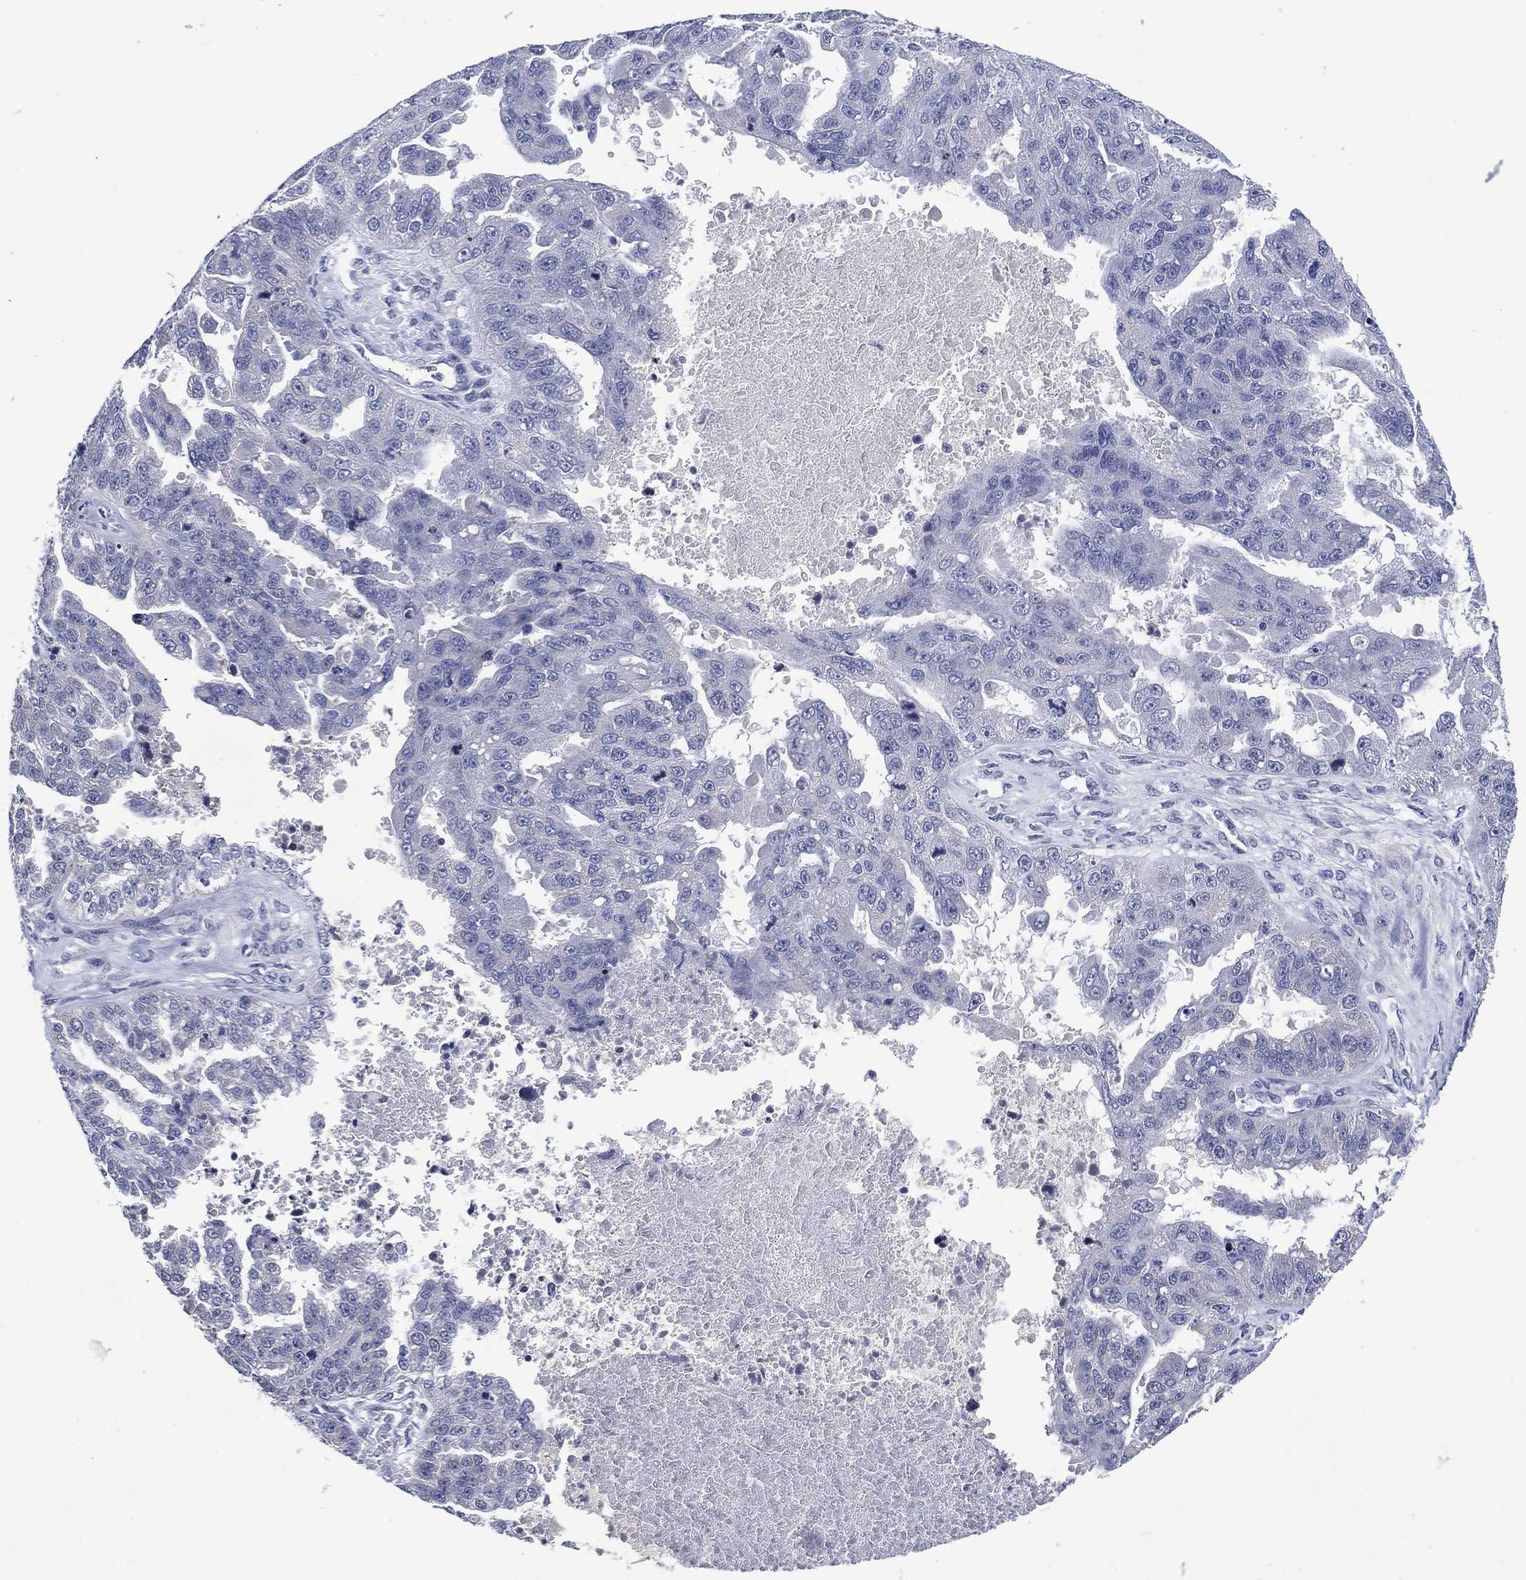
{"staining": {"intensity": "negative", "quantity": "none", "location": "none"}, "tissue": "ovarian cancer", "cell_type": "Tumor cells", "image_type": "cancer", "snomed": [{"axis": "morphology", "description": "Cystadenocarcinoma, serous, NOS"}, {"axis": "topography", "description": "Ovary"}], "caption": "The immunohistochemistry image has no significant positivity in tumor cells of ovarian cancer tissue.", "gene": "USP26", "patient": {"sex": "female", "age": 58}}